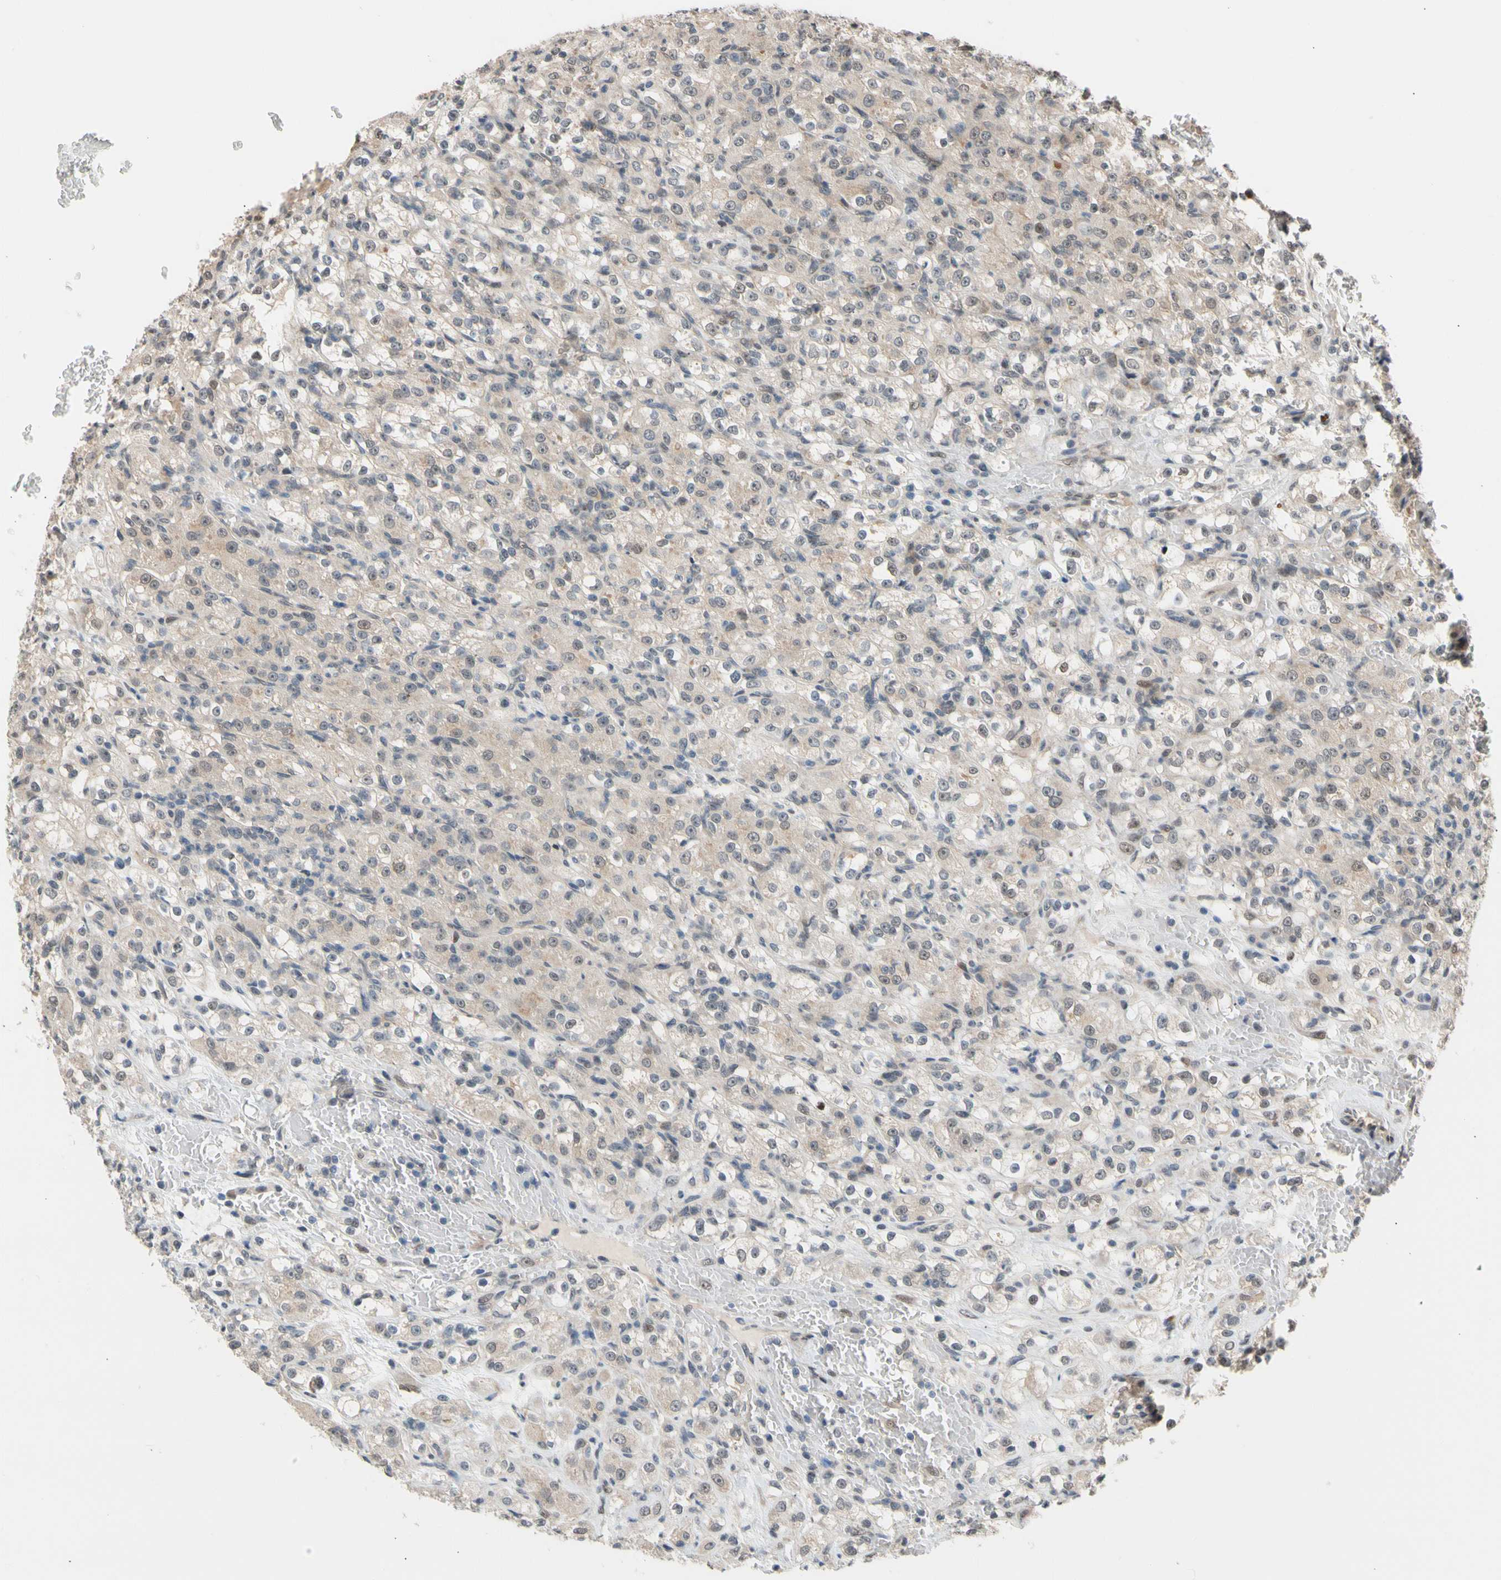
{"staining": {"intensity": "moderate", "quantity": ">75%", "location": "cytoplasmic/membranous,nuclear"}, "tissue": "renal cancer", "cell_type": "Tumor cells", "image_type": "cancer", "snomed": [{"axis": "morphology", "description": "Normal tissue, NOS"}, {"axis": "morphology", "description": "Adenocarcinoma, NOS"}, {"axis": "topography", "description": "Kidney"}], "caption": "Renal adenocarcinoma stained with immunohistochemistry shows moderate cytoplasmic/membranous and nuclear positivity in approximately >75% of tumor cells.", "gene": "NGEF", "patient": {"sex": "male", "age": 61}}